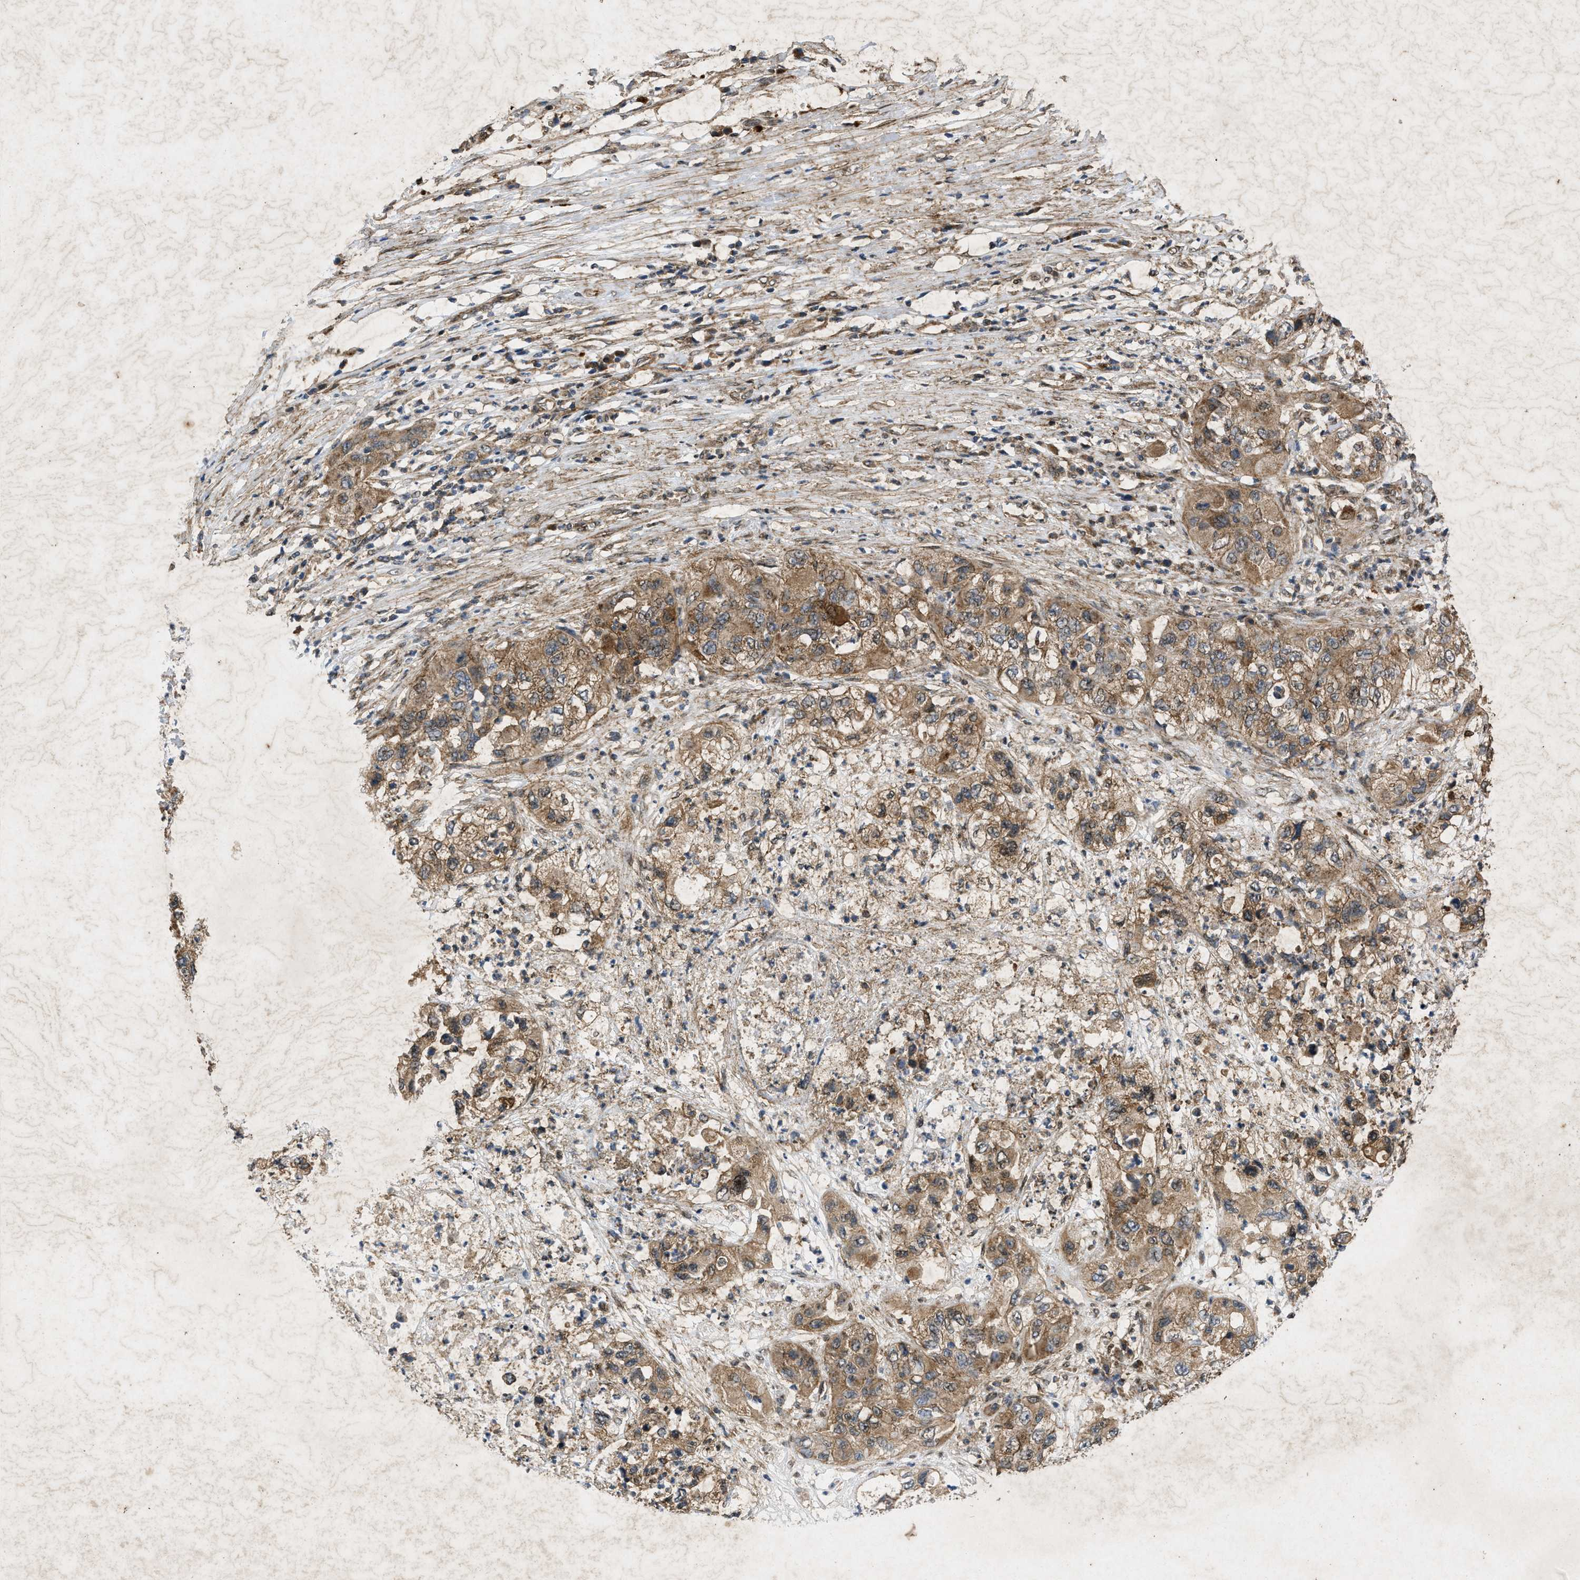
{"staining": {"intensity": "moderate", "quantity": ">75%", "location": "cytoplasmic/membranous"}, "tissue": "pancreatic cancer", "cell_type": "Tumor cells", "image_type": "cancer", "snomed": [{"axis": "morphology", "description": "Adenocarcinoma, NOS"}, {"axis": "topography", "description": "Pancreas"}], "caption": "DAB (3,3'-diaminobenzidine) immunohistochemical staining of human pancreatic cancer displays moderate cytoplasmic/membranous protein positivity in approximately >75% of tumor cells.", "gene": "PRKG2", "patient": {"sex": "female", "age": 78}}